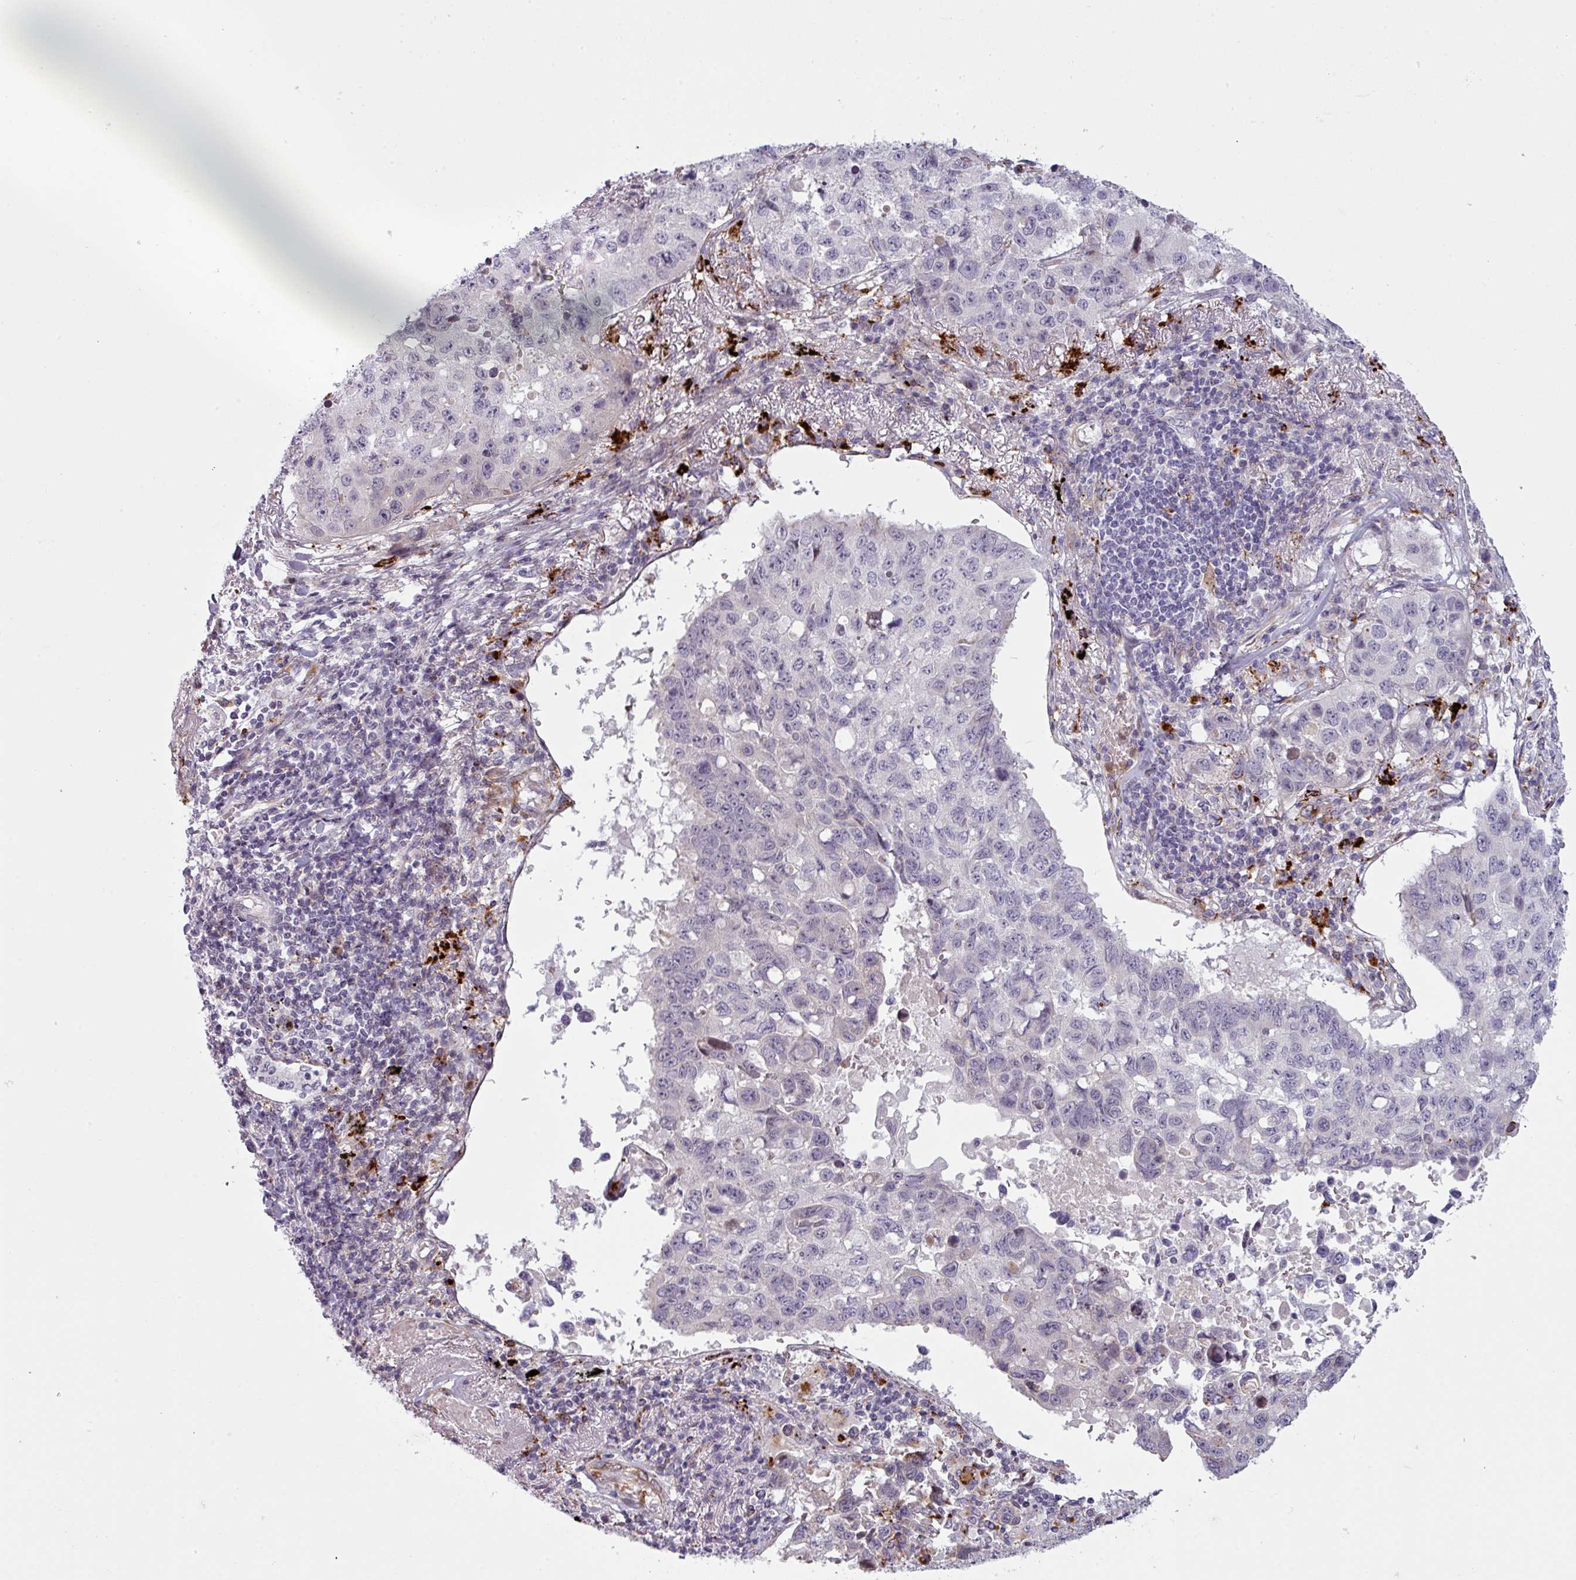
{"staining": {"intensity": "negative", "quantity": "none", "location": "none"}, "tissue": "lung cancer", "cell_type": "Tumor cells", "image_type": "cancer", "snomed": [{"axis": "morphology", "description": "Squamous cell carcinoma, NOS"}, {"axis": "topography", "description": "Lung"}], "caption": "Immunohistochemistry (IHC) image of human lung cancer stained for a protein (brown), which displays no expression in tumor cells.", "gene": "MAP7D2", "patient": {"sex": "male", "age": 60}}